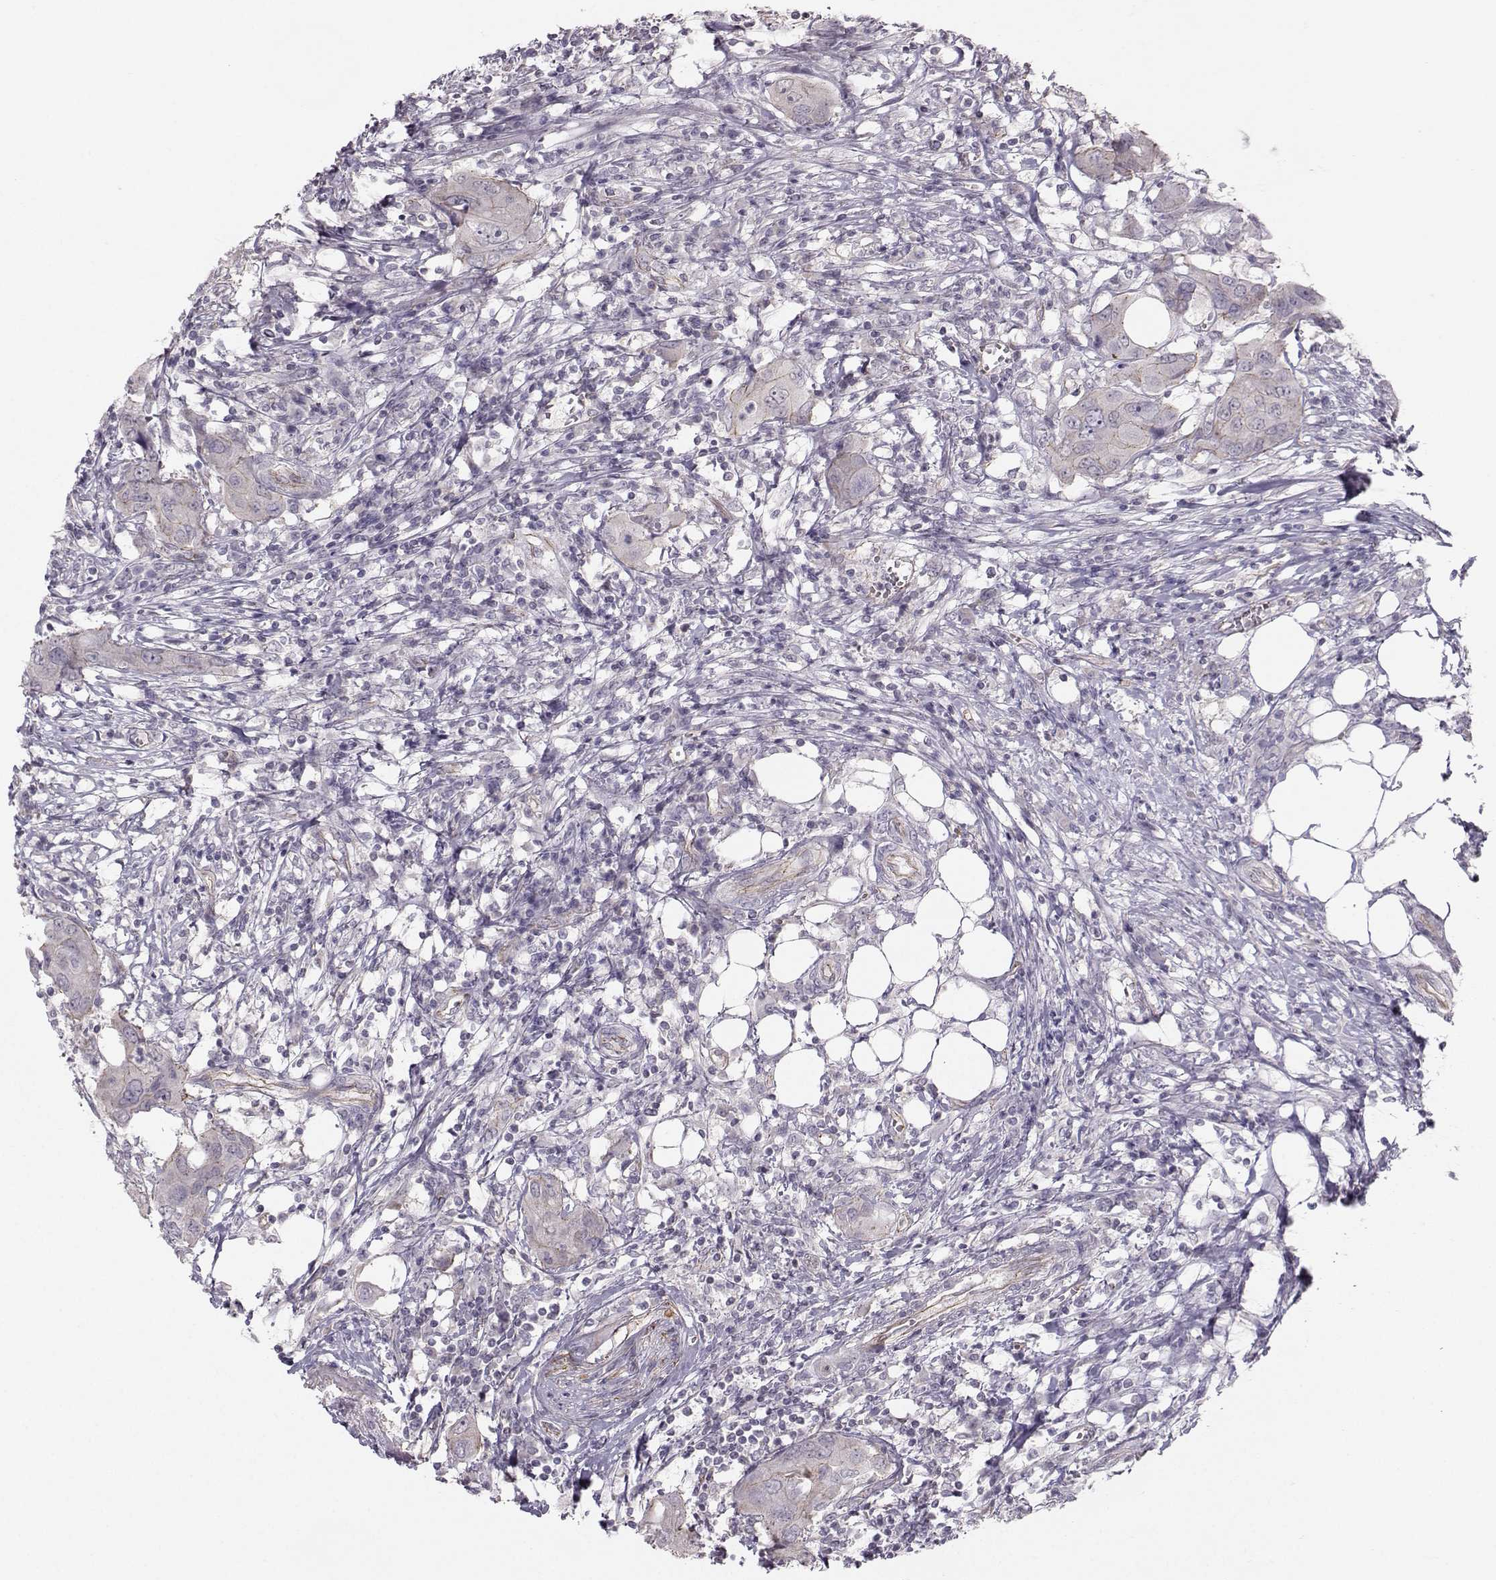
{"staining": {"intensity": "negative", "quantity": "none", "location": "none"}, "tissue": "urothelial cancer", "cell_type": "Tumor cells", "image_type": "cancer", "snomed": [{"axis": "morphology", "description": "Urothelial carcinoma, NOS"}, {"axis": "morphology", "description": "Urothelial carcinoma, High grade"}, {"axis": "topography", "description": "Urinary bladder"}], "caption": "Immunohistochemistry photomicrograph of neoplastic tissue: human transitional cell carcinoma stained with DAB (3,3'-diaminobenzidine) demonstrates no significant protein positivity in tumor cells.", "gene": "MAST1", "patient": {"sex": "male", "age": 63}}